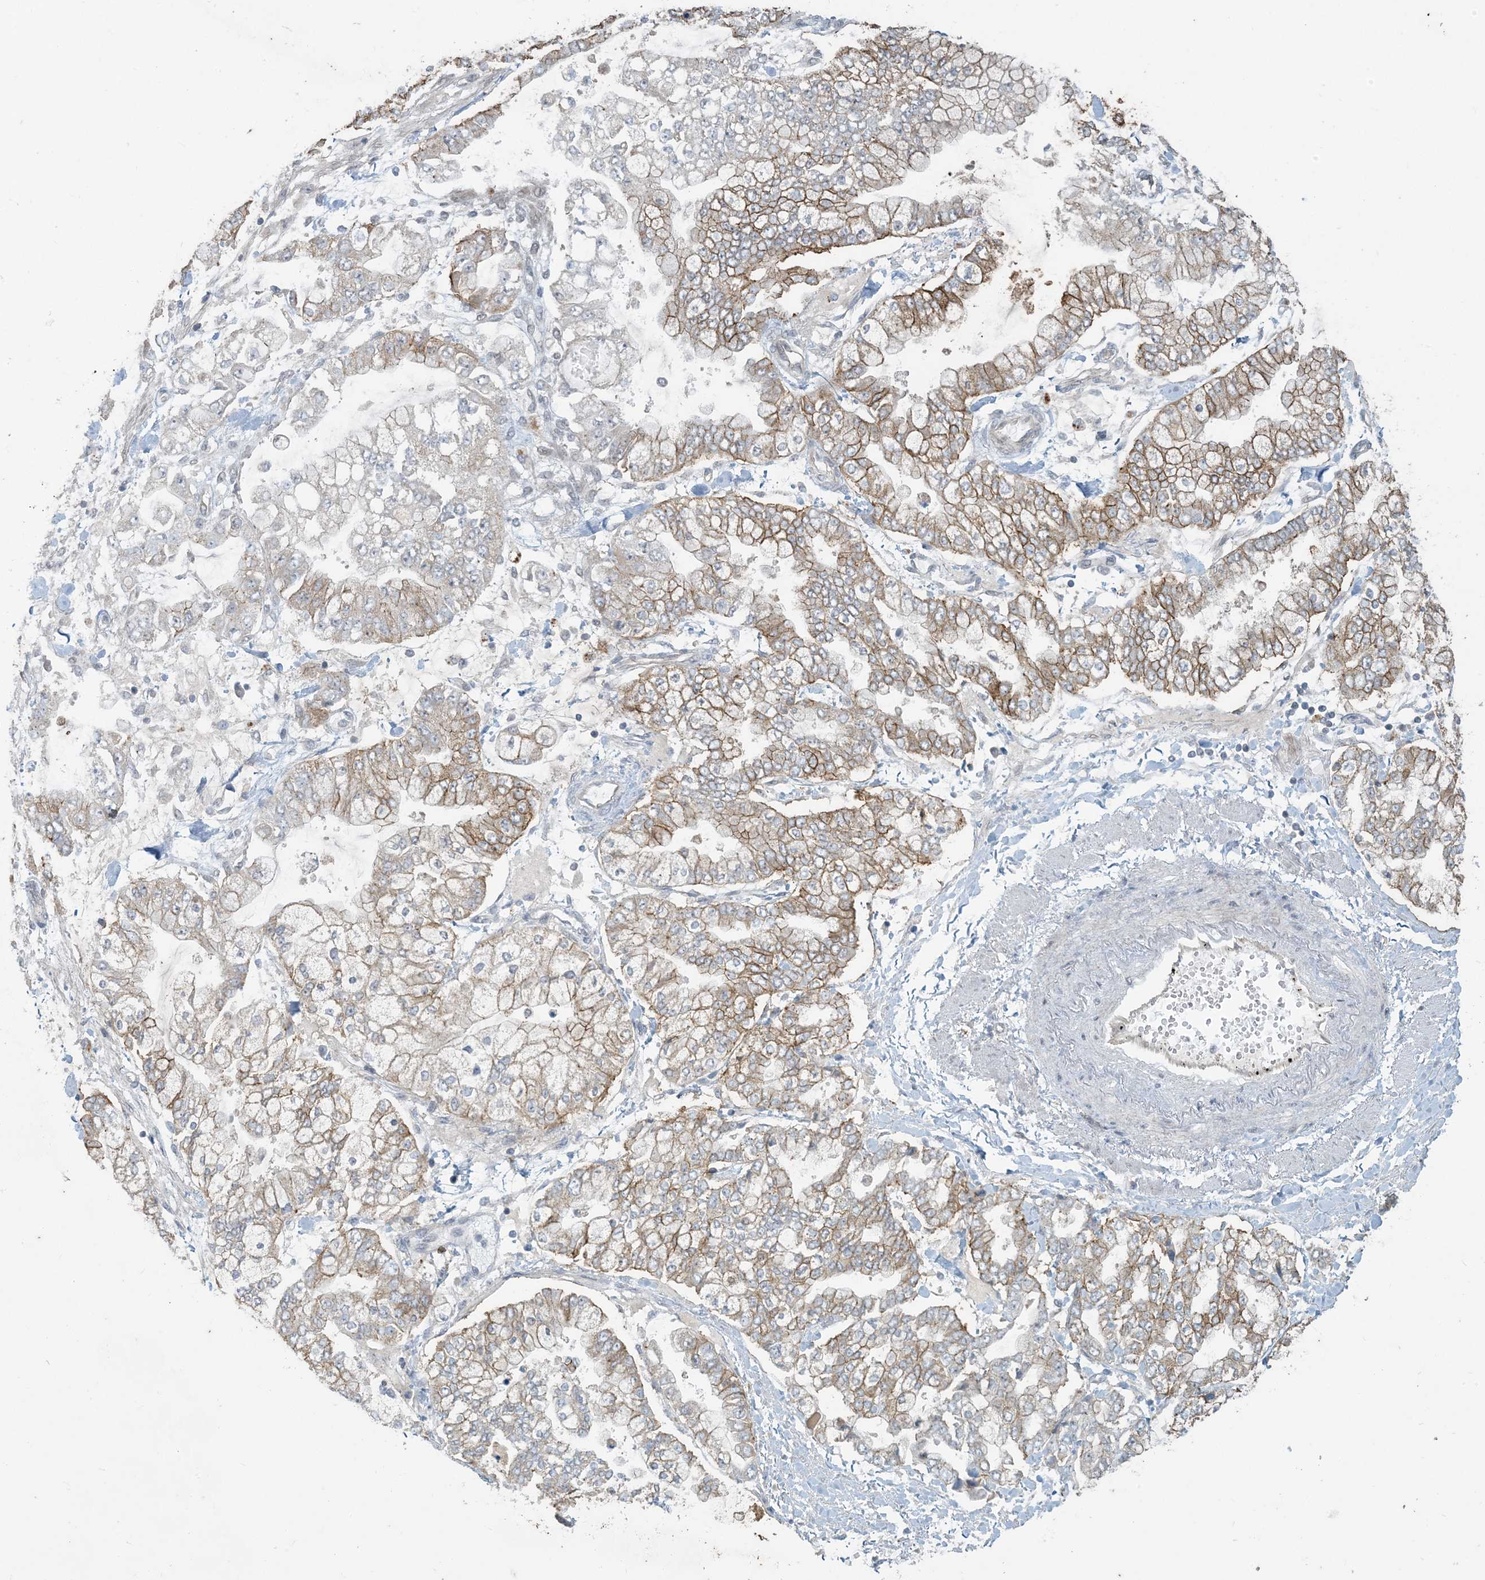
{"staining": {"intensity": "moderate", "quantity": "25%-75%", "location": "cytoplasmic/membranous"}, "tissue": "stomach cancer", "cell_type": "Tumor cells", "image_type": "cancer", "snomed": [{"axis": "morphology", "description": "Normal tissue, NOS"}, {"axis": "morphology", "description": "Adenocarcinoma, NOS"}, {"axis": "topography", "description": "Stomach, upper"}, {"axis": "topography", "description": "Stomach"}], "caption": "Immunohistochemical staining of human stomach adenocarcinoma displays moderate cytoplasmic/membranous protein expression in about 25%-75% of tumor cells.", "gene": "BCORL1", "patient": {"sex": "male", "age": 76}}